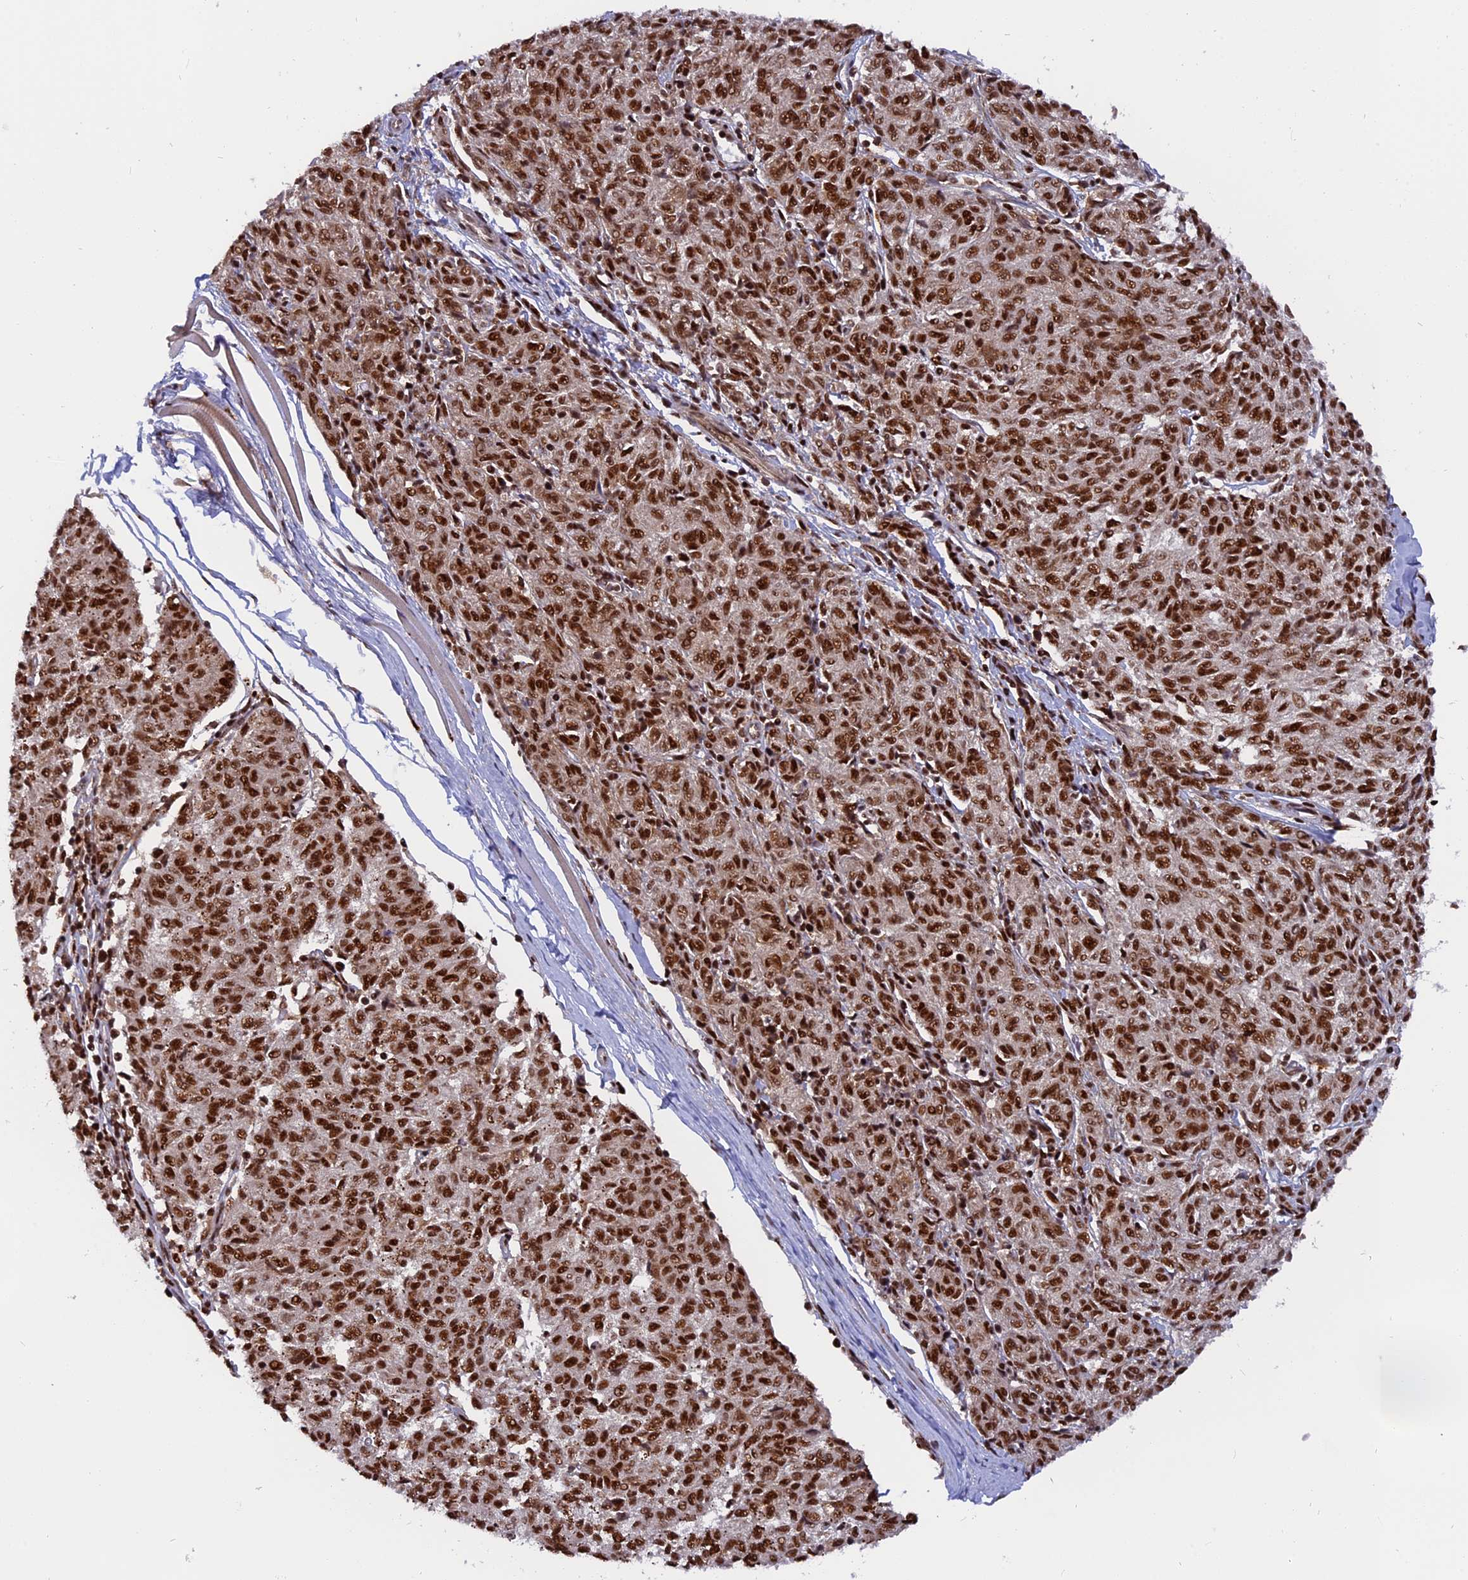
{"staining": {"intensity": "strong", "quantity": ">75%", "location": "cytoplasmic/membranous,nuclear"}, "tissue": "melanoma", "cell_type": "Tumor cells", "image_type": "cancer", "snomed": [{"axis": "morphology", "description": "Malignant melanoma, NOS"}, {"axis": "topography", "description": "Skin"}], "caption": "Melanoma stained for a protein (brown) demonstrates strong cytoplasmic/membranous and nuclear positive positivity in approximately >75% of tumor cells.", "gene": "RAMAC", "patient": {"sex": "female", "age": 72}}